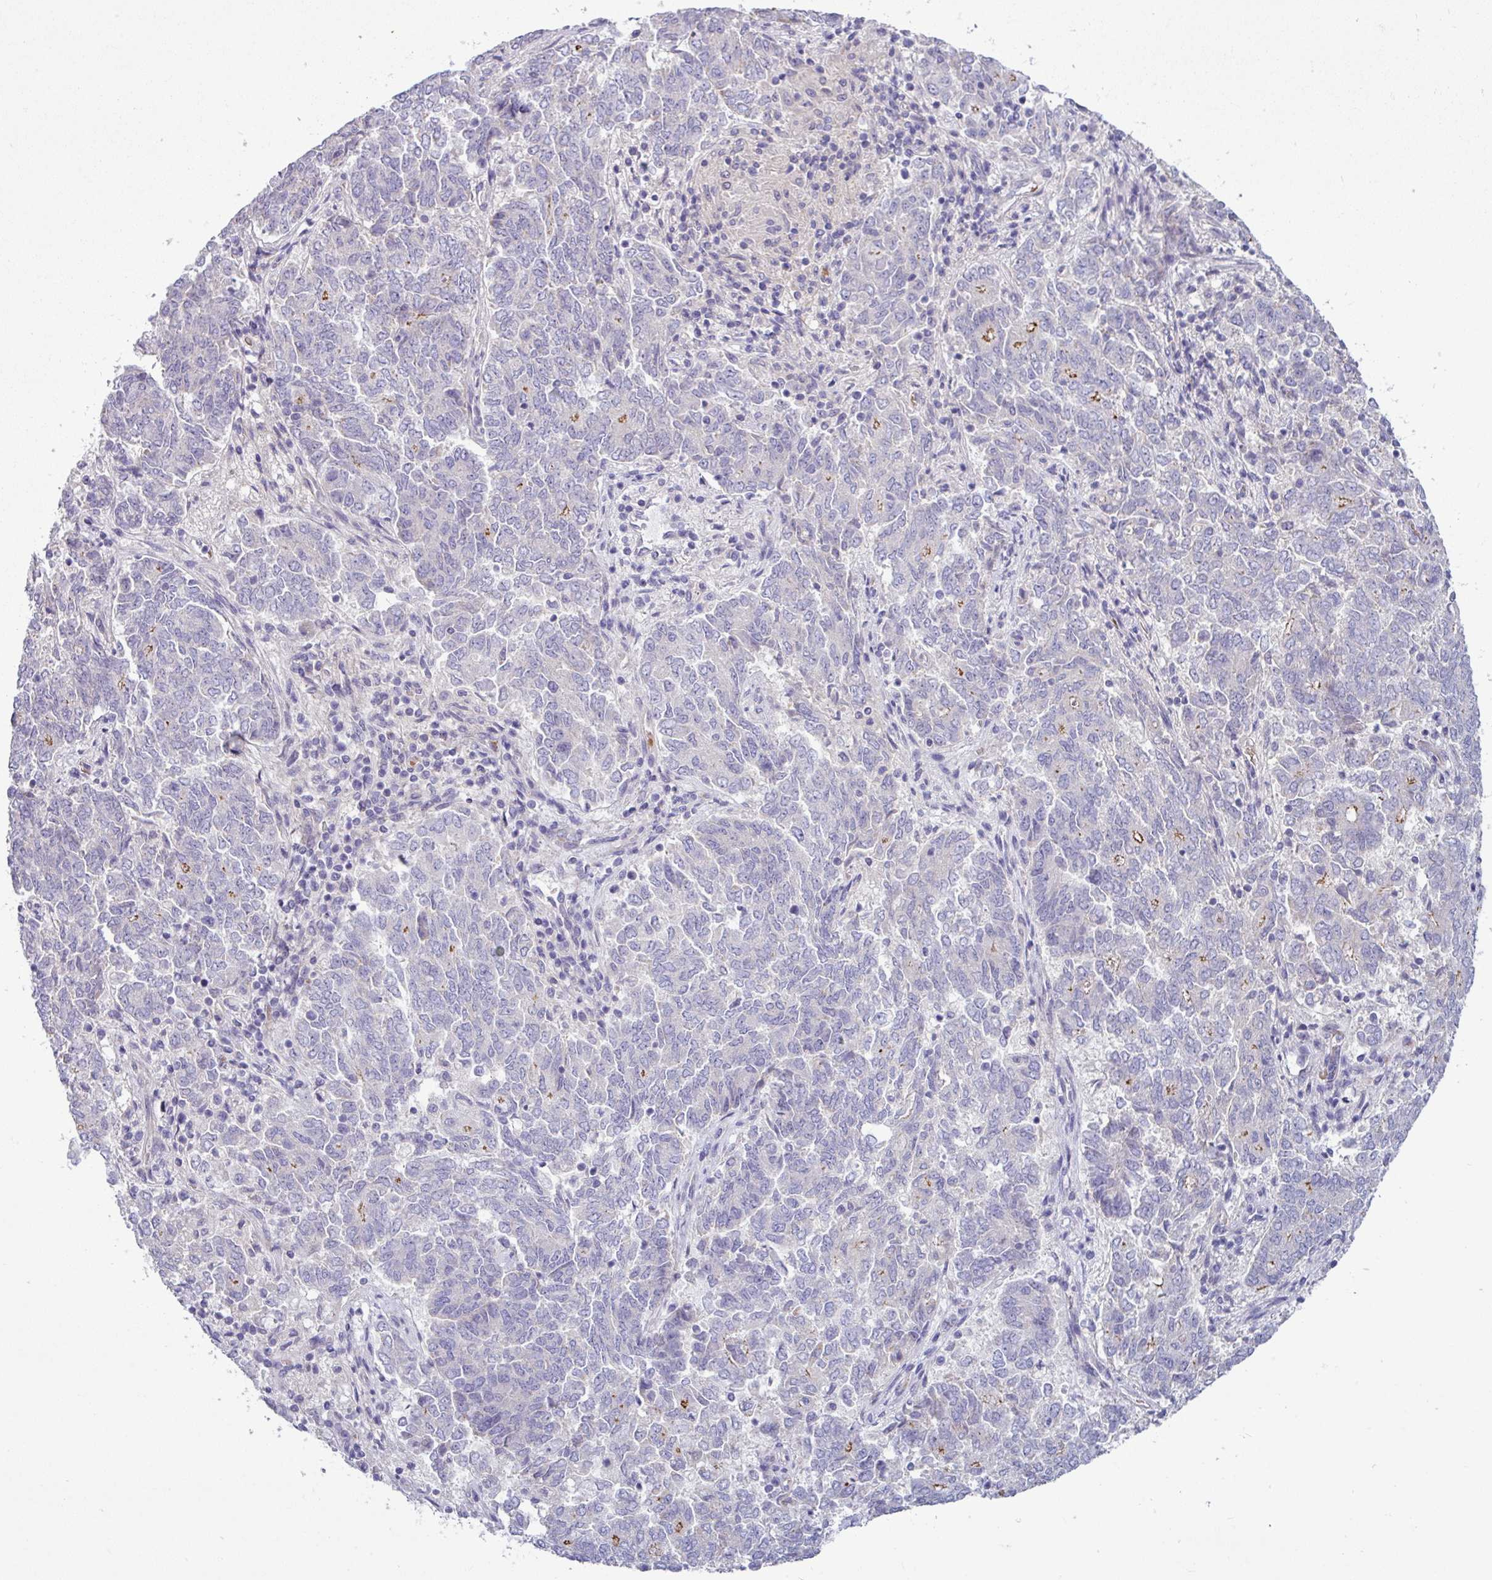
{"staining": {"intensity": "negative", "quantity": "none", "location": "none"}, "tissue": "endometrial cancer", "cell_type": "Tumor cells", "image_type": "cancer", "snomed": [{"axis": "morphology", "description": "Adenocarcinoma, NOS"}, {"axis": "topography", "description": "Endometrium"}], "caption": "Endometrial adenocarcinoma was stained to show a protein in brown. There is no significant positivity in tumor cells.", "gene": "ACAP3", "patient": {"sex": "female", "age": 80}}